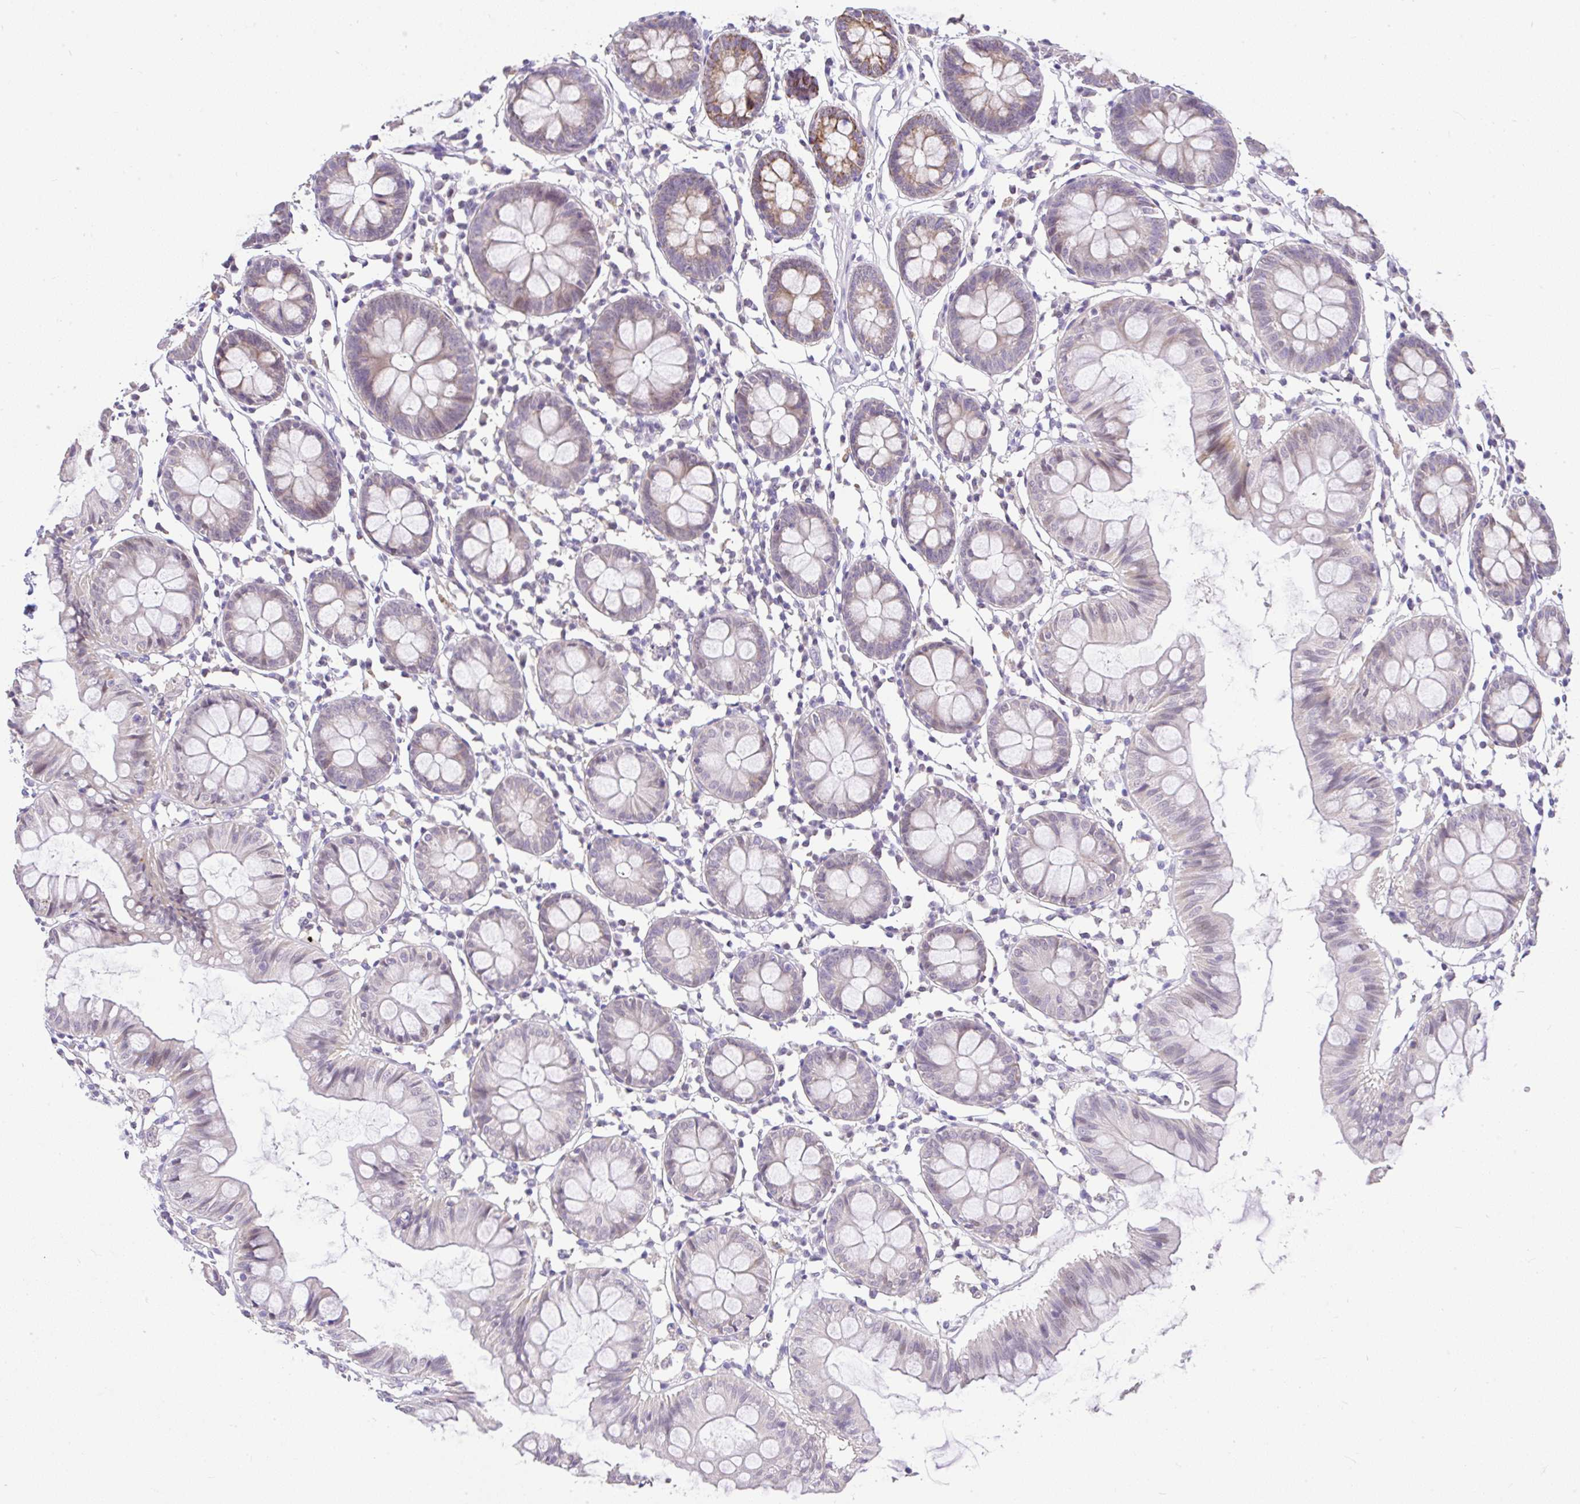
{"staining": {"intensity": "negative", "quantity": "none", "location": "none"}, "tissue": "colon", "cell_type": "Endothelial cells", "image_type": "normal", "snomed": [{"axis": "morphology", "description": "Normal tissue, NOS"}, {"axis": "topography", "description": "Colon"}], "caption": "Endothelial cells are negative for protein expression in benign human colon. (Stains: DAB (3,3'-diaminobenzidine) immunohistochemistry with hematoxylin counter stain, Microscopy: brightfield microscopy at high magnification).", "gene": "CTU1", "patient": {"sex": "female", "age": 84}}